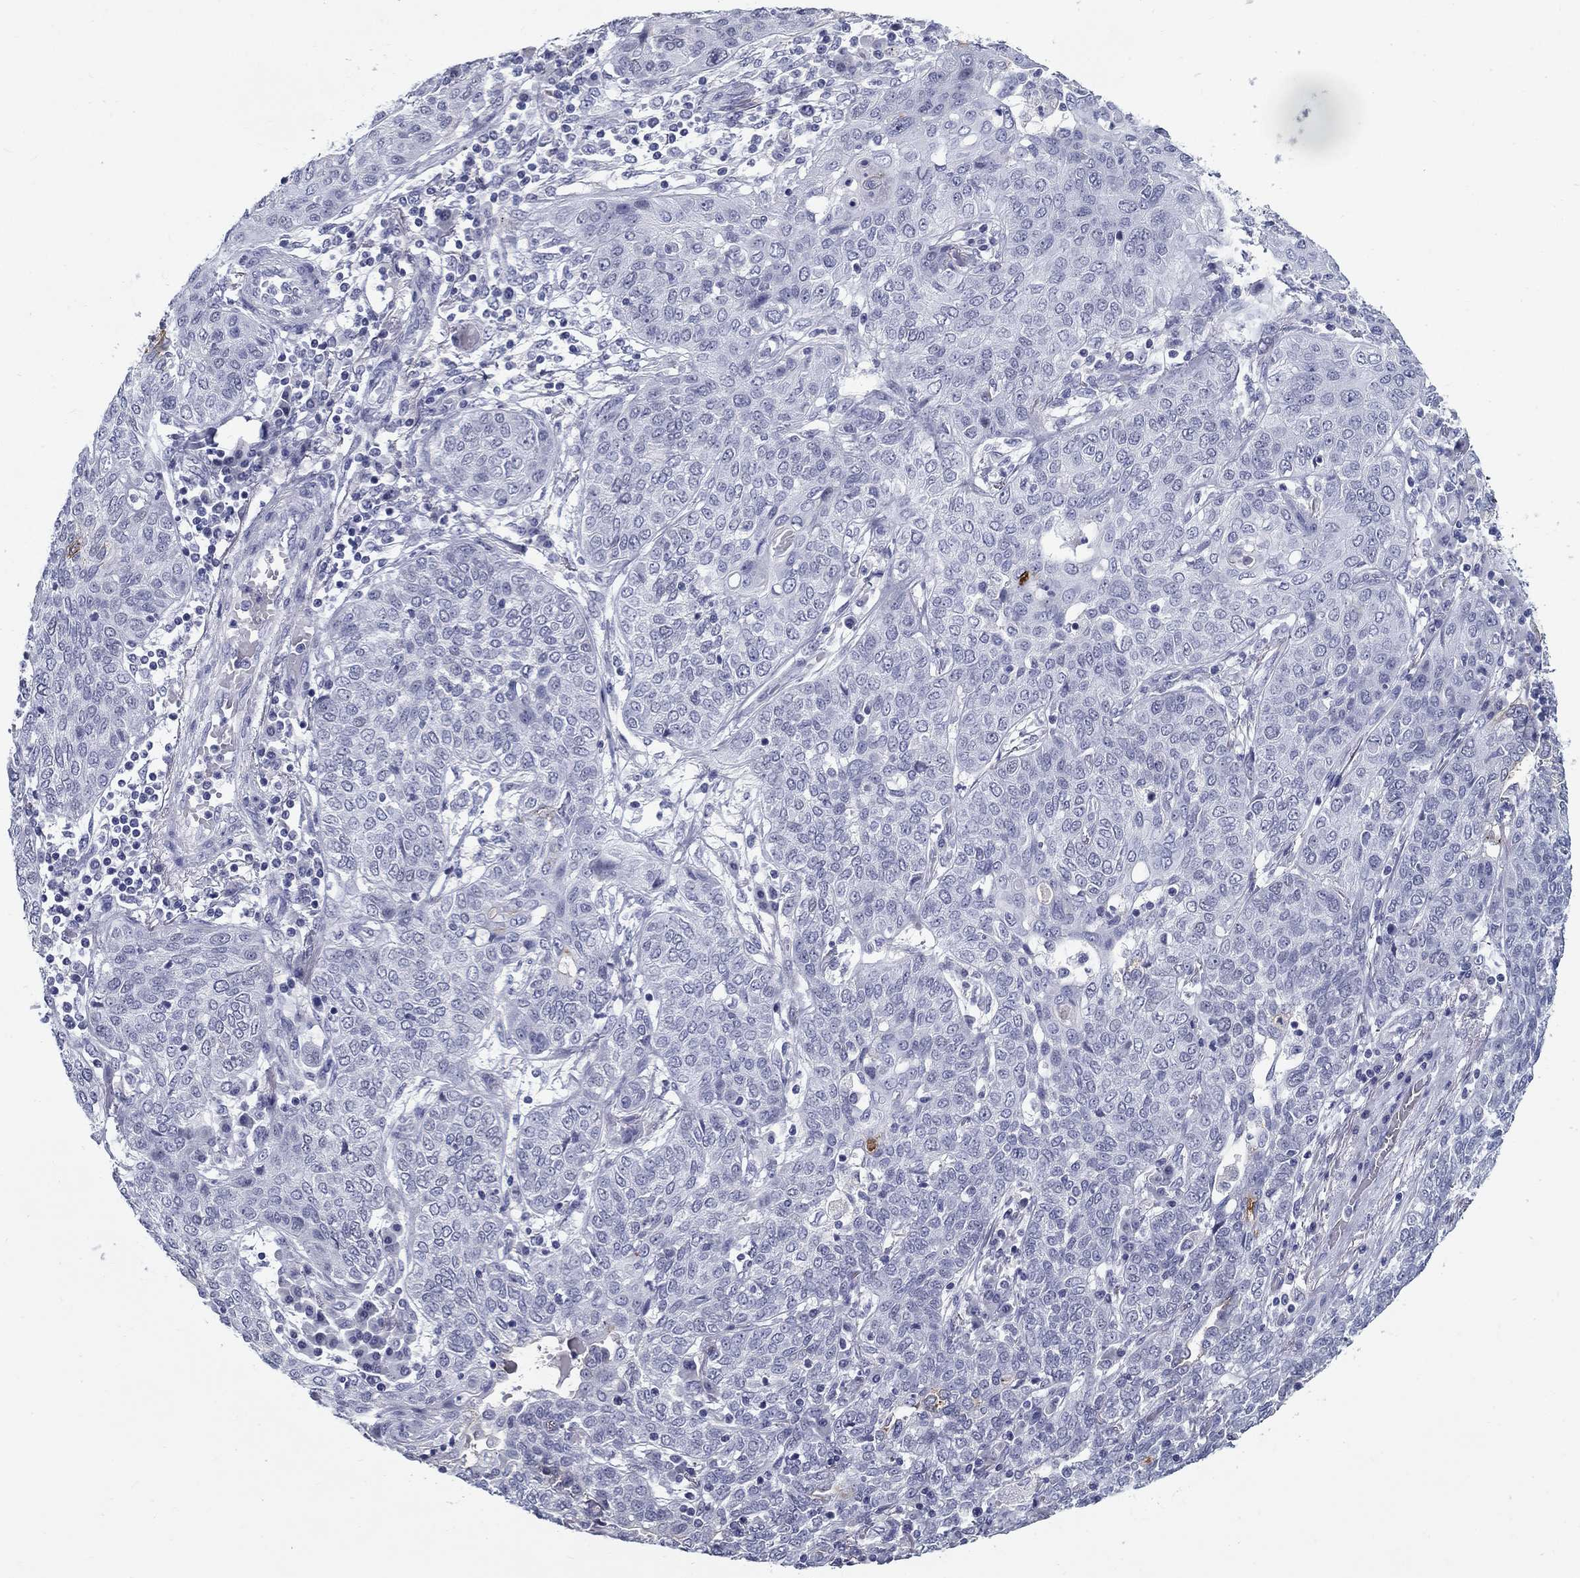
{"staining": {"intensity": "negative", "quantity": "none", "location": "none"}, "tissue": "lung cancer", "cell_type": "Tumor cells", "image_type": "cancer", "snomed": [{"axis": "morphology", "description": "Squamous cell carcinoma, NOS"}, {"axis": "topography", "description": "Lung"}], "caption": "The micrograph demonstrates no significant staining in tumor cells of lung cancer.", "gene": "C4orf19", "patient": {"sex": "female", "age": 70}}